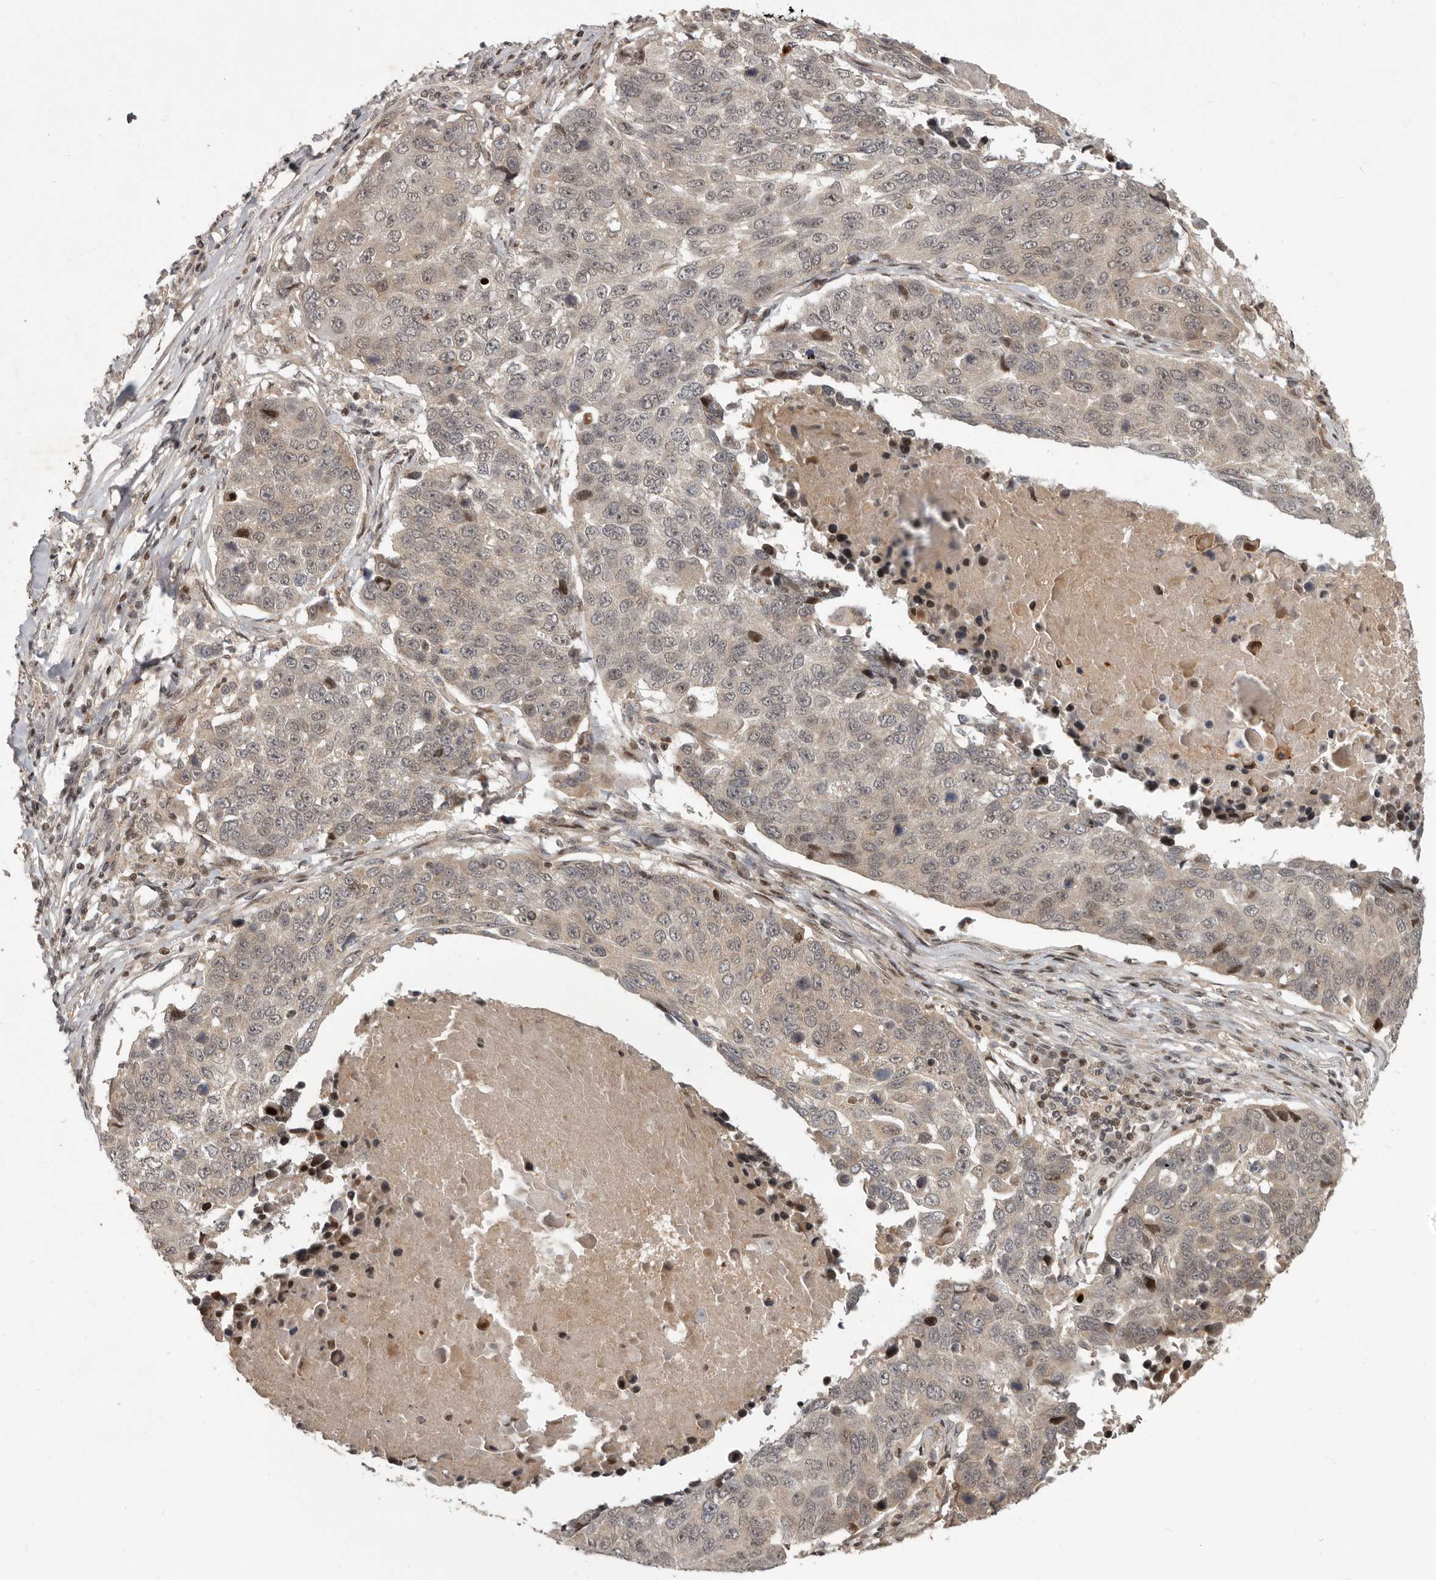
{"staining": {"intensity": "weak", "quantity": ">75%", "location": "nuclear"}, "tissue": "lung cancer", "cell_type": "Tumor cells", "image_type": "cancer", "snomed": [{"axis": "morphology", "description": "Squamous cell carcinoma, NOS"}, {"axis": "topography", "description": "Lung"}], "caption": "There is low levels of weak nuclear staining in tumor cells of squamous cell carcinoma (lung), as demonstrated by immunohistochemical staining (brown color).", "gene": "RABIF", "patient": {"sex": "male", "age": 66}}